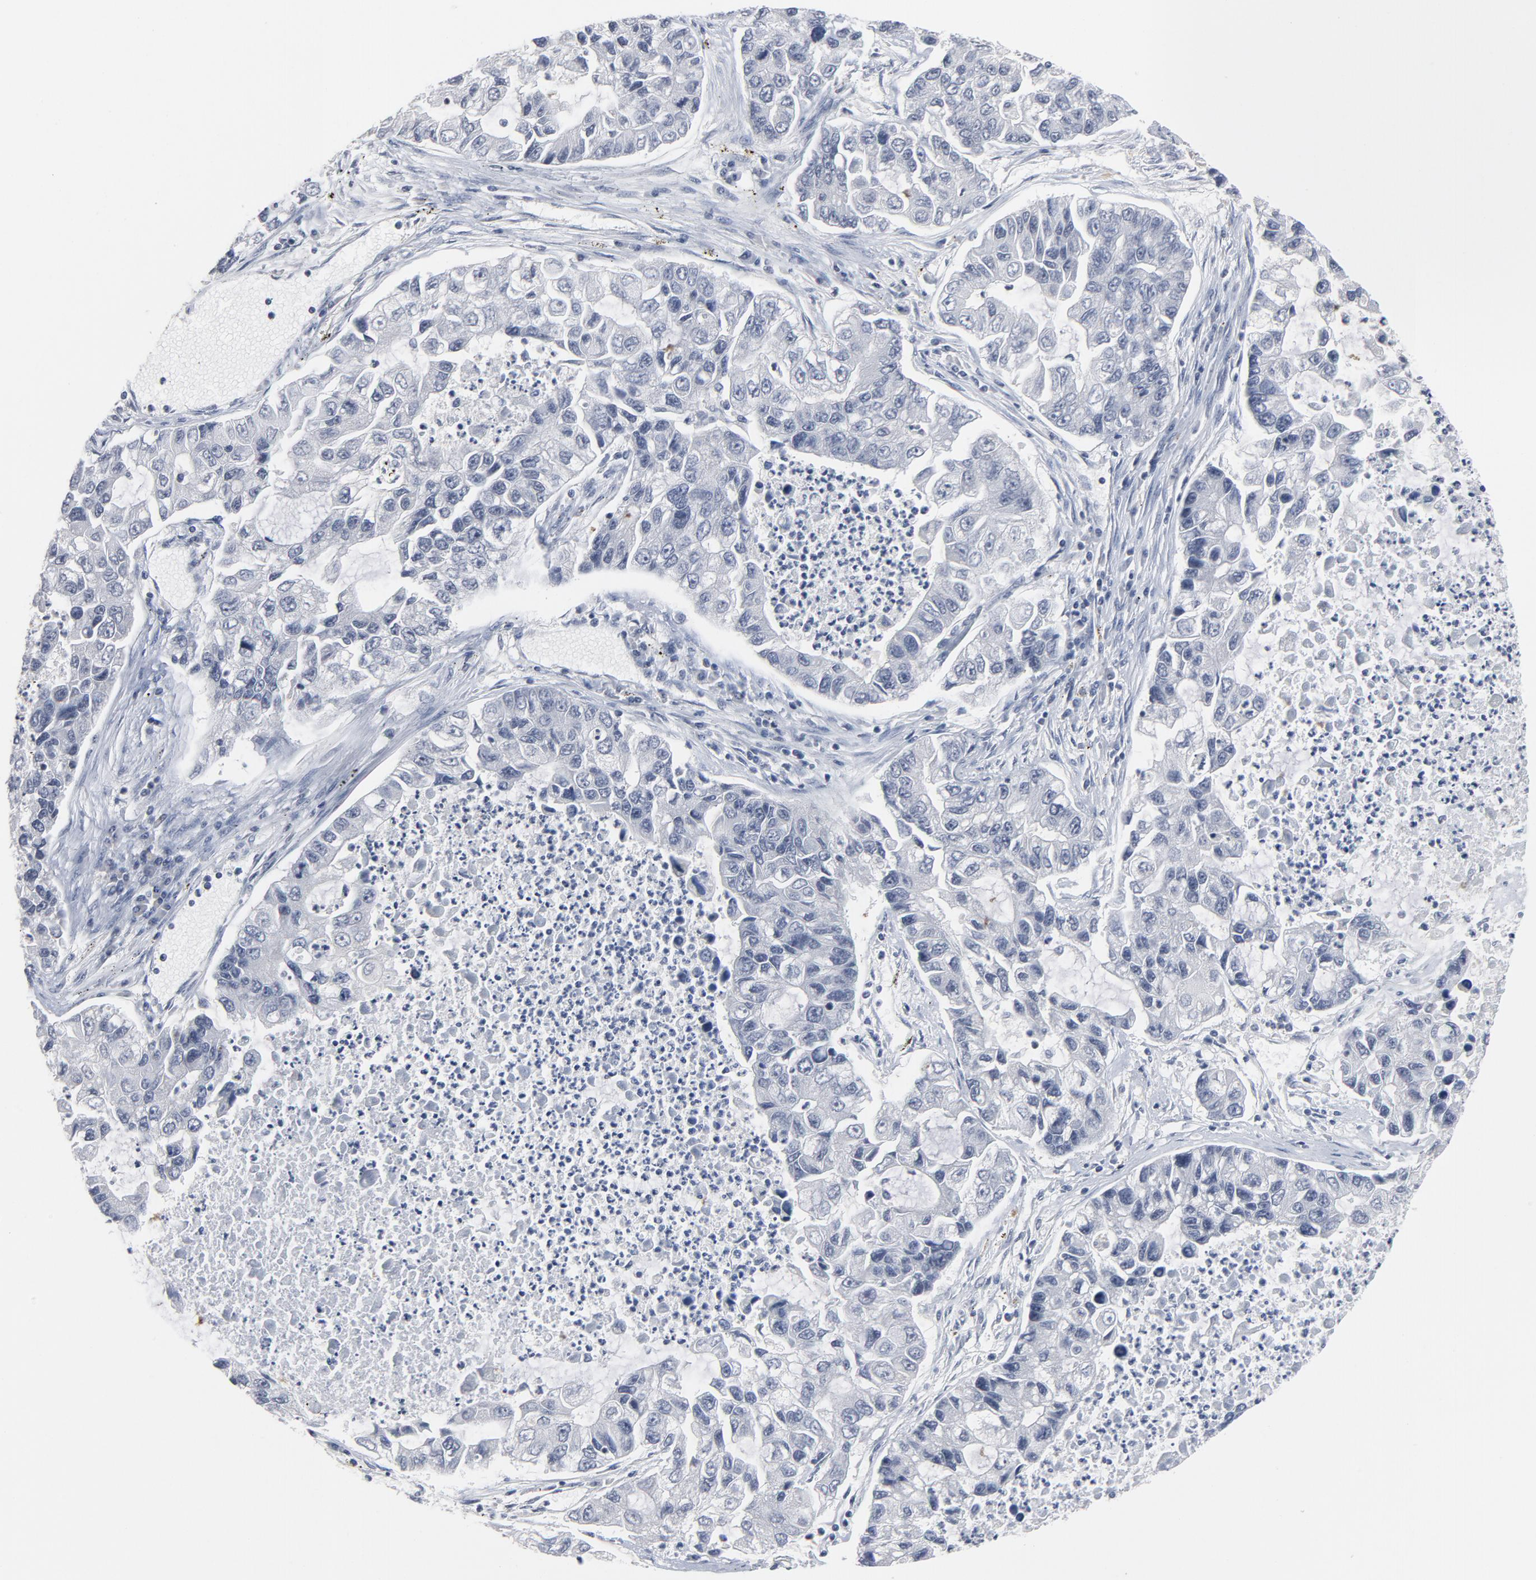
{"staining": {"intensity": "negative", "quantity": "none", "location": "none"}, "tissue": "lung cancer", "cell_type": "Tumor cells", "image_type": "cancer", "snomed": [{"axis": "morphology", "description": "Adenocarcinoma, NOS"}, {"axis": "topography", "description": "Lung"}], "caption": "High magnification brightfield microscopy of lung adenocarcinoma stained with DAB (brown) and counterstained with hematoxylin (blue): tumor cells show no significant staining.", "gene": "GABPA", "patient": {"sex": "female", "age": 51}}